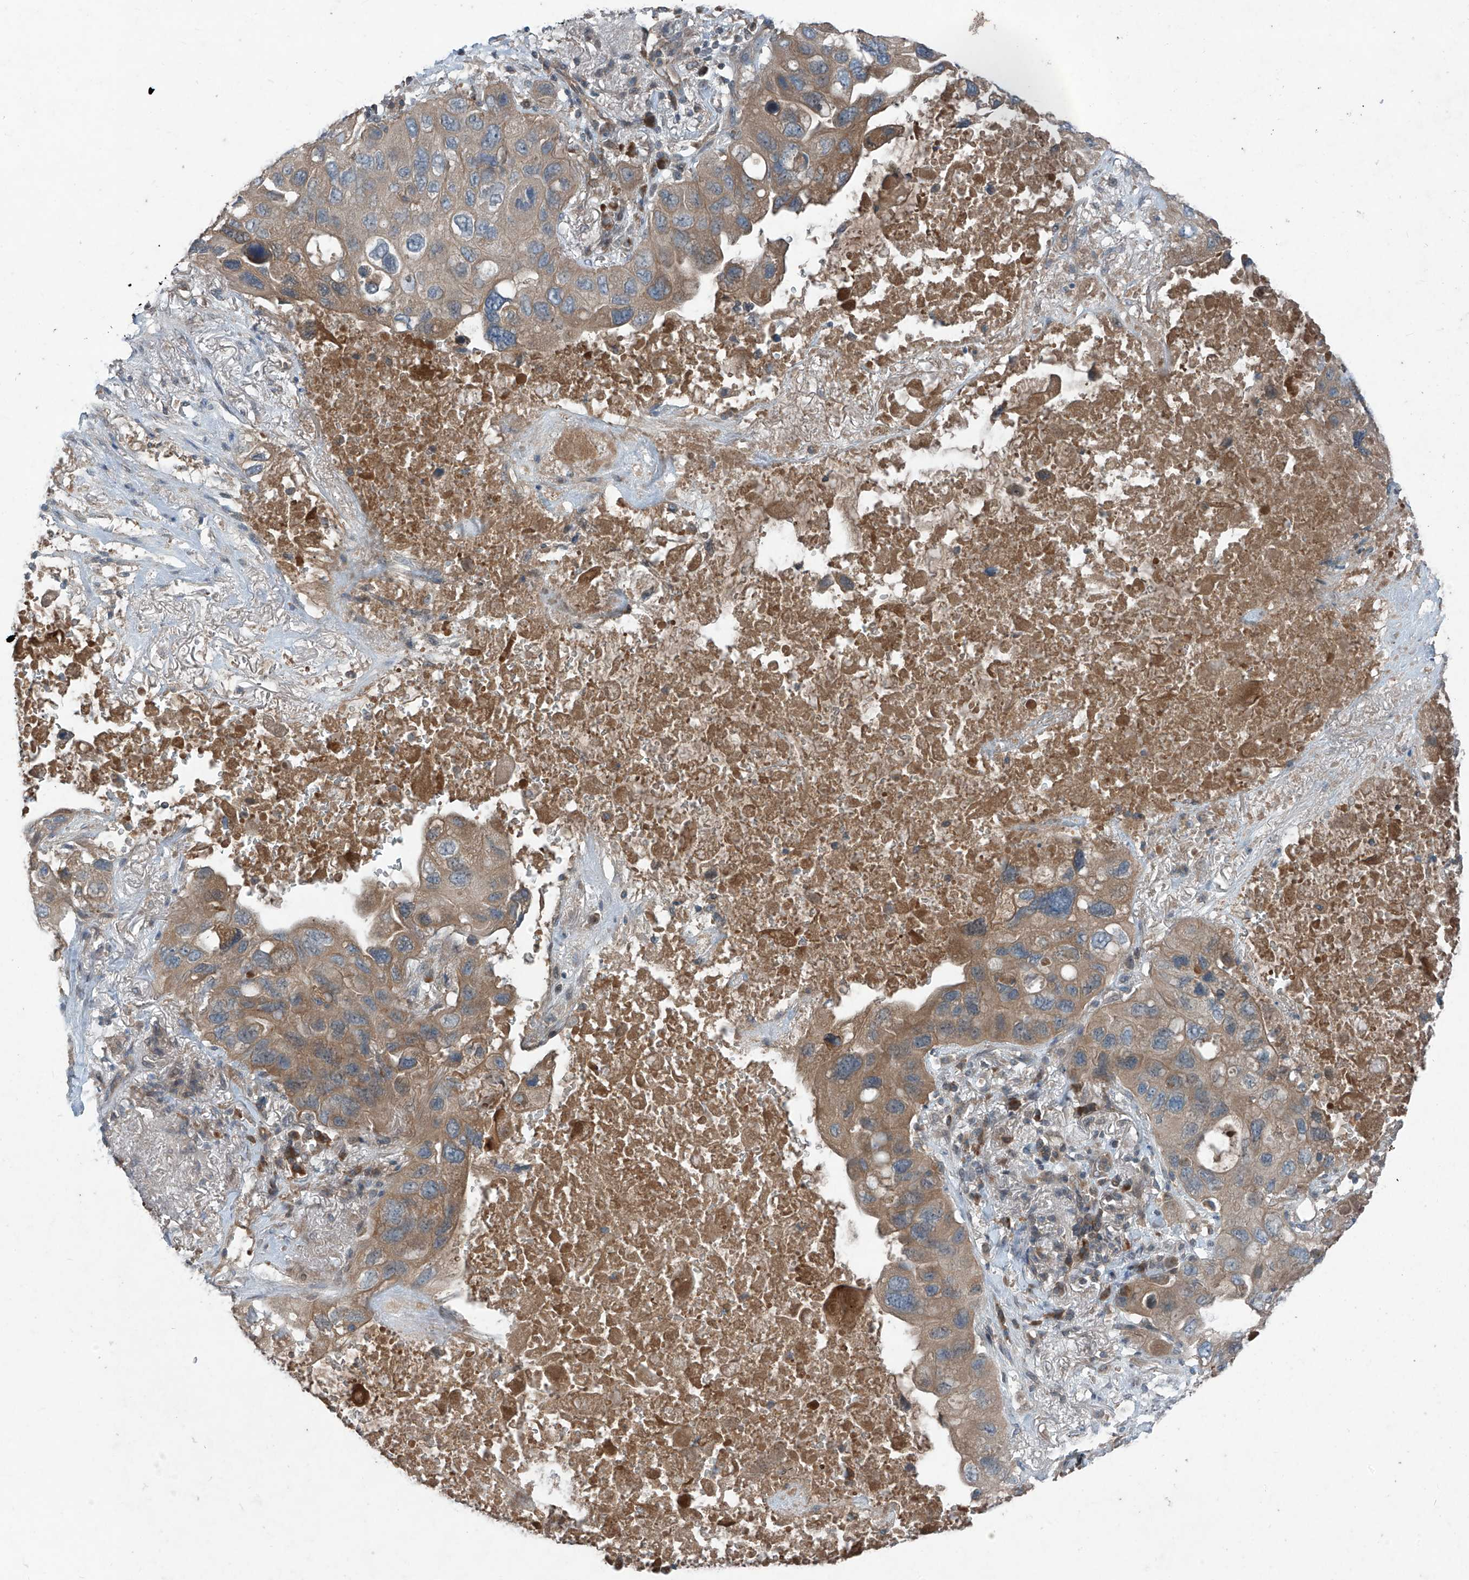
{"staining": {"intensity": "moderate", "quantity": ">75%", "location": "cytoplasmic/membranous"}, "tissue": "lung cancer", "cell_type": "Tumor cells", "image_type": "cancer", "snomed": [{"axis": "morphology", "description": "Squamous cell carcinoma, NOS"}, {"axis": "topography", "description": "Lung"}], "caption": "Lung squamous cell carcinoma stained with IHC demonstrates moderate cytoplasmic/membranous expression in about >75% of tumor cells.", "gene": "FOXRED2", "patient": {"sex": "female", "age": 73}}